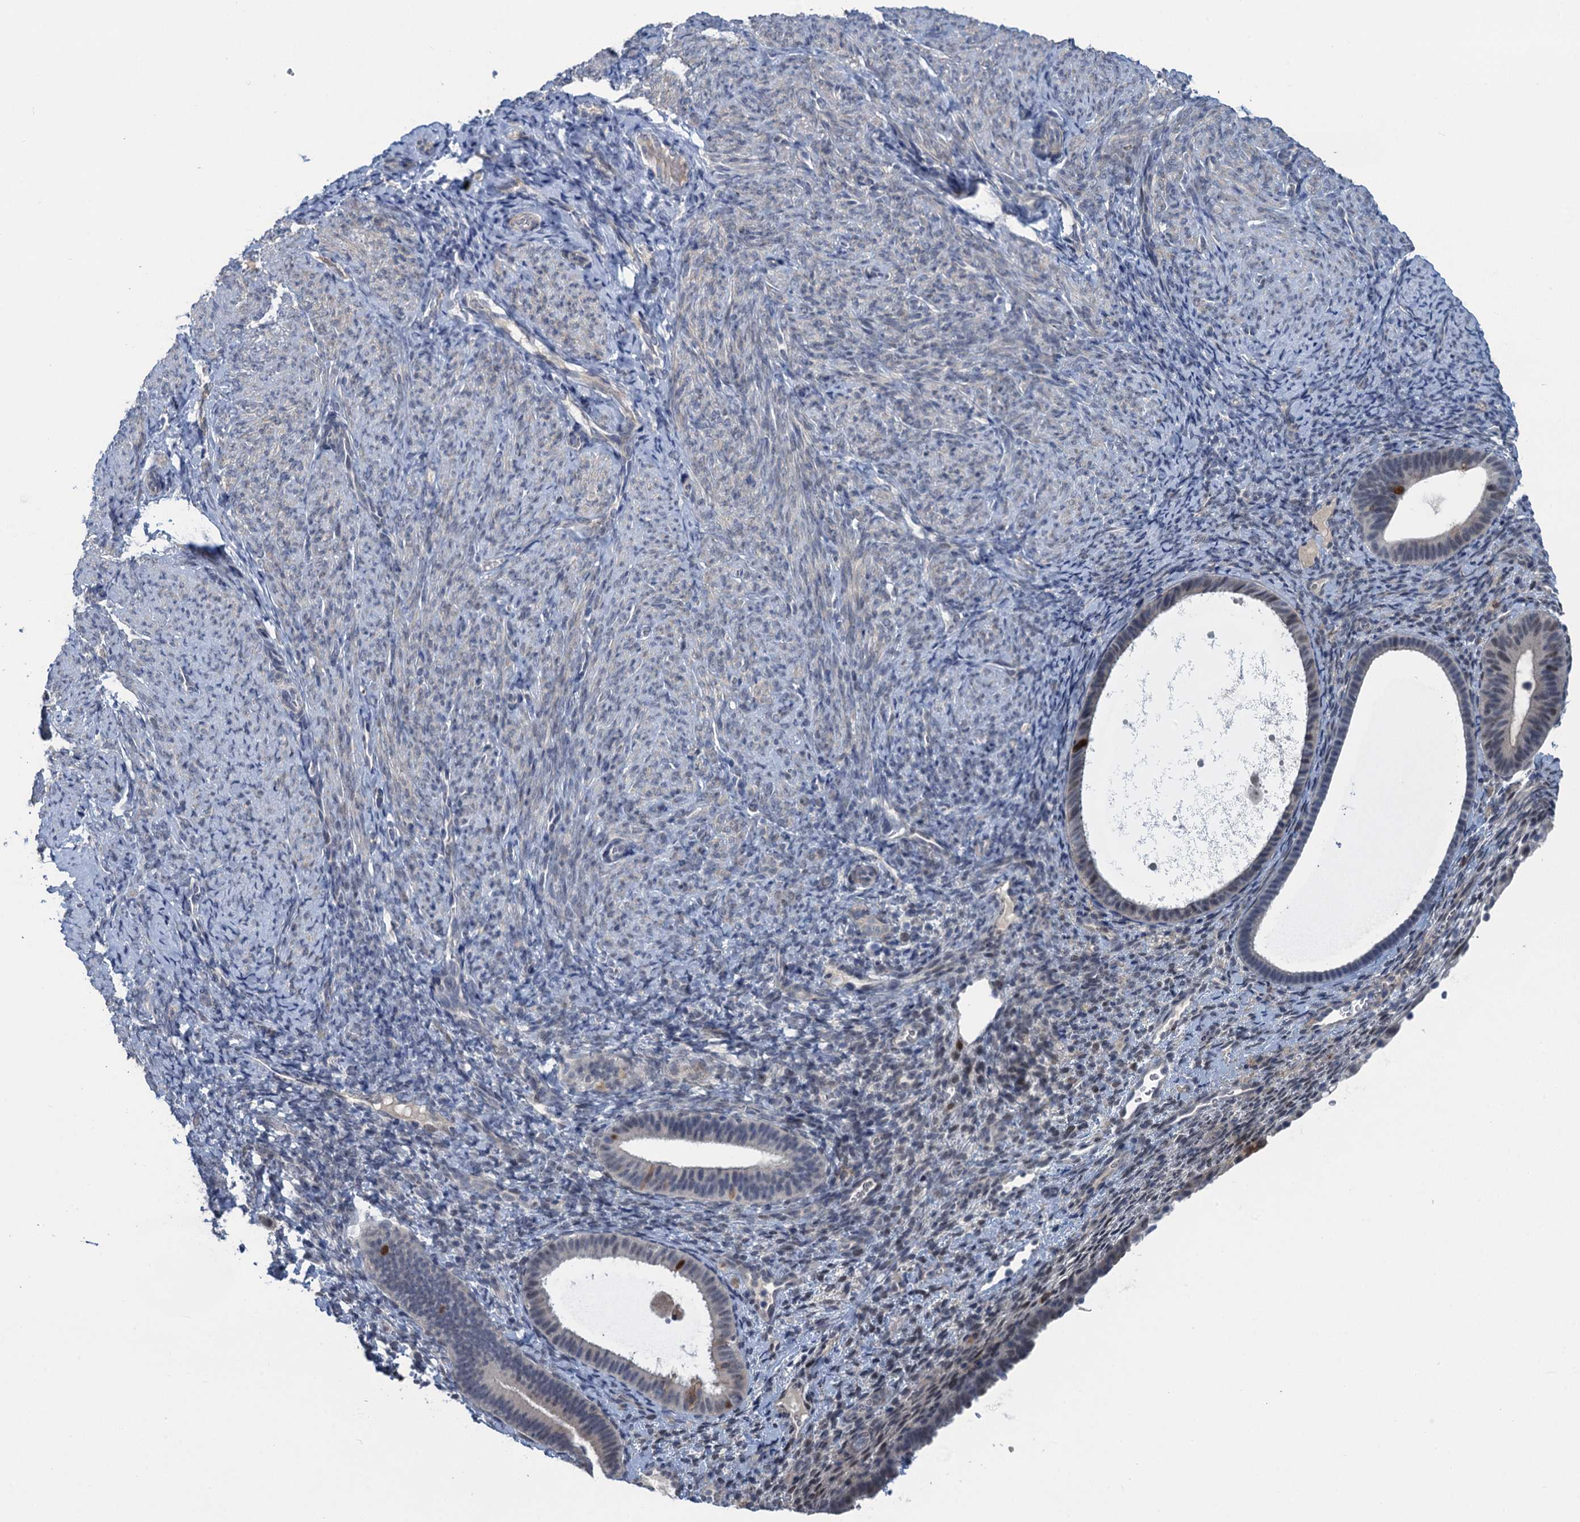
{"staining": {"intensity": "negative", "quantity": "none", "location": "none"}, "tissue": "endometrium", "cell_type": "Cells in endometrial stroma", "image_type": "normal", "snomed": [{"axis": "morphology", "description": "Normal tissue, NOS"}, {"axis": "topography", "description": "Endometrium"}], "caption": "This micrograph is of normal endometrium stained with immunohistochemistry (IHC) to label a protein in brown with the nuclei are counter-stained blue. There is no positivity in cells in endometrial stroma.", "gene": "MRFAP1", "patient": {"sex": "female", "age": 65}}